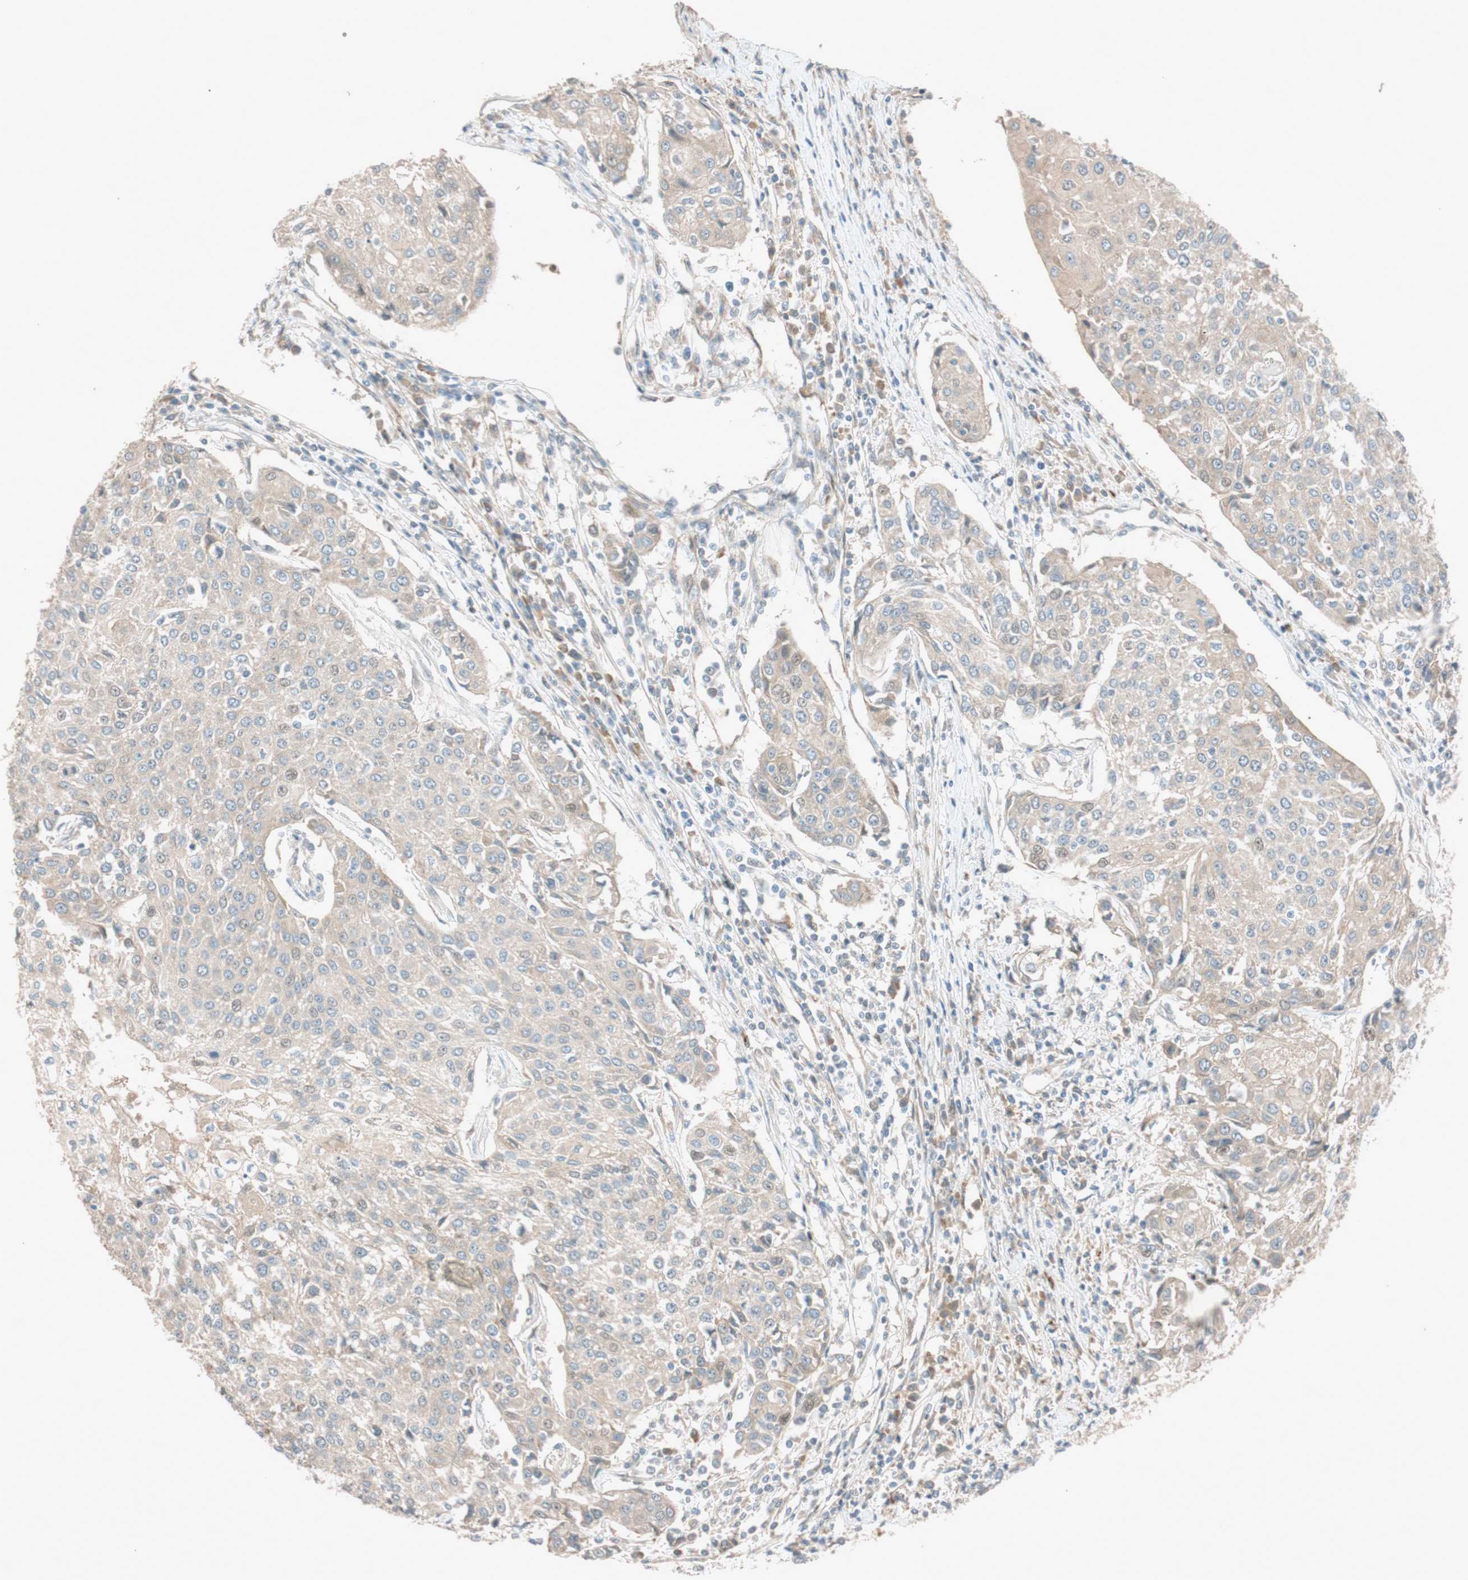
{"staining": {"intensity": "weak", "quantity": "25%-75%", "location": "cytoplasmic/membranous"}, "tissue": "urothelial cancer", "cell_type": "Tumor cells", "image_type": "cancer", "snomed": [{"axis": "morphology", "description": "Urothelial carcinoma, High grade"}, {"axis": "topography", "description": "Urinary bladder"}], "caption": "Immunohistochemistry micrograph of neoplastic tissue: human high-grade urothelial carcinoma stained using IHC reveals low levels of weak protein expression localized specifically in the cytoplasmic/membranous of tumor cells, appearing as a cytoplasmic/membranous brown color.", "gene": "EPHA6", "patient": {"sex": "female", "age": 85}}